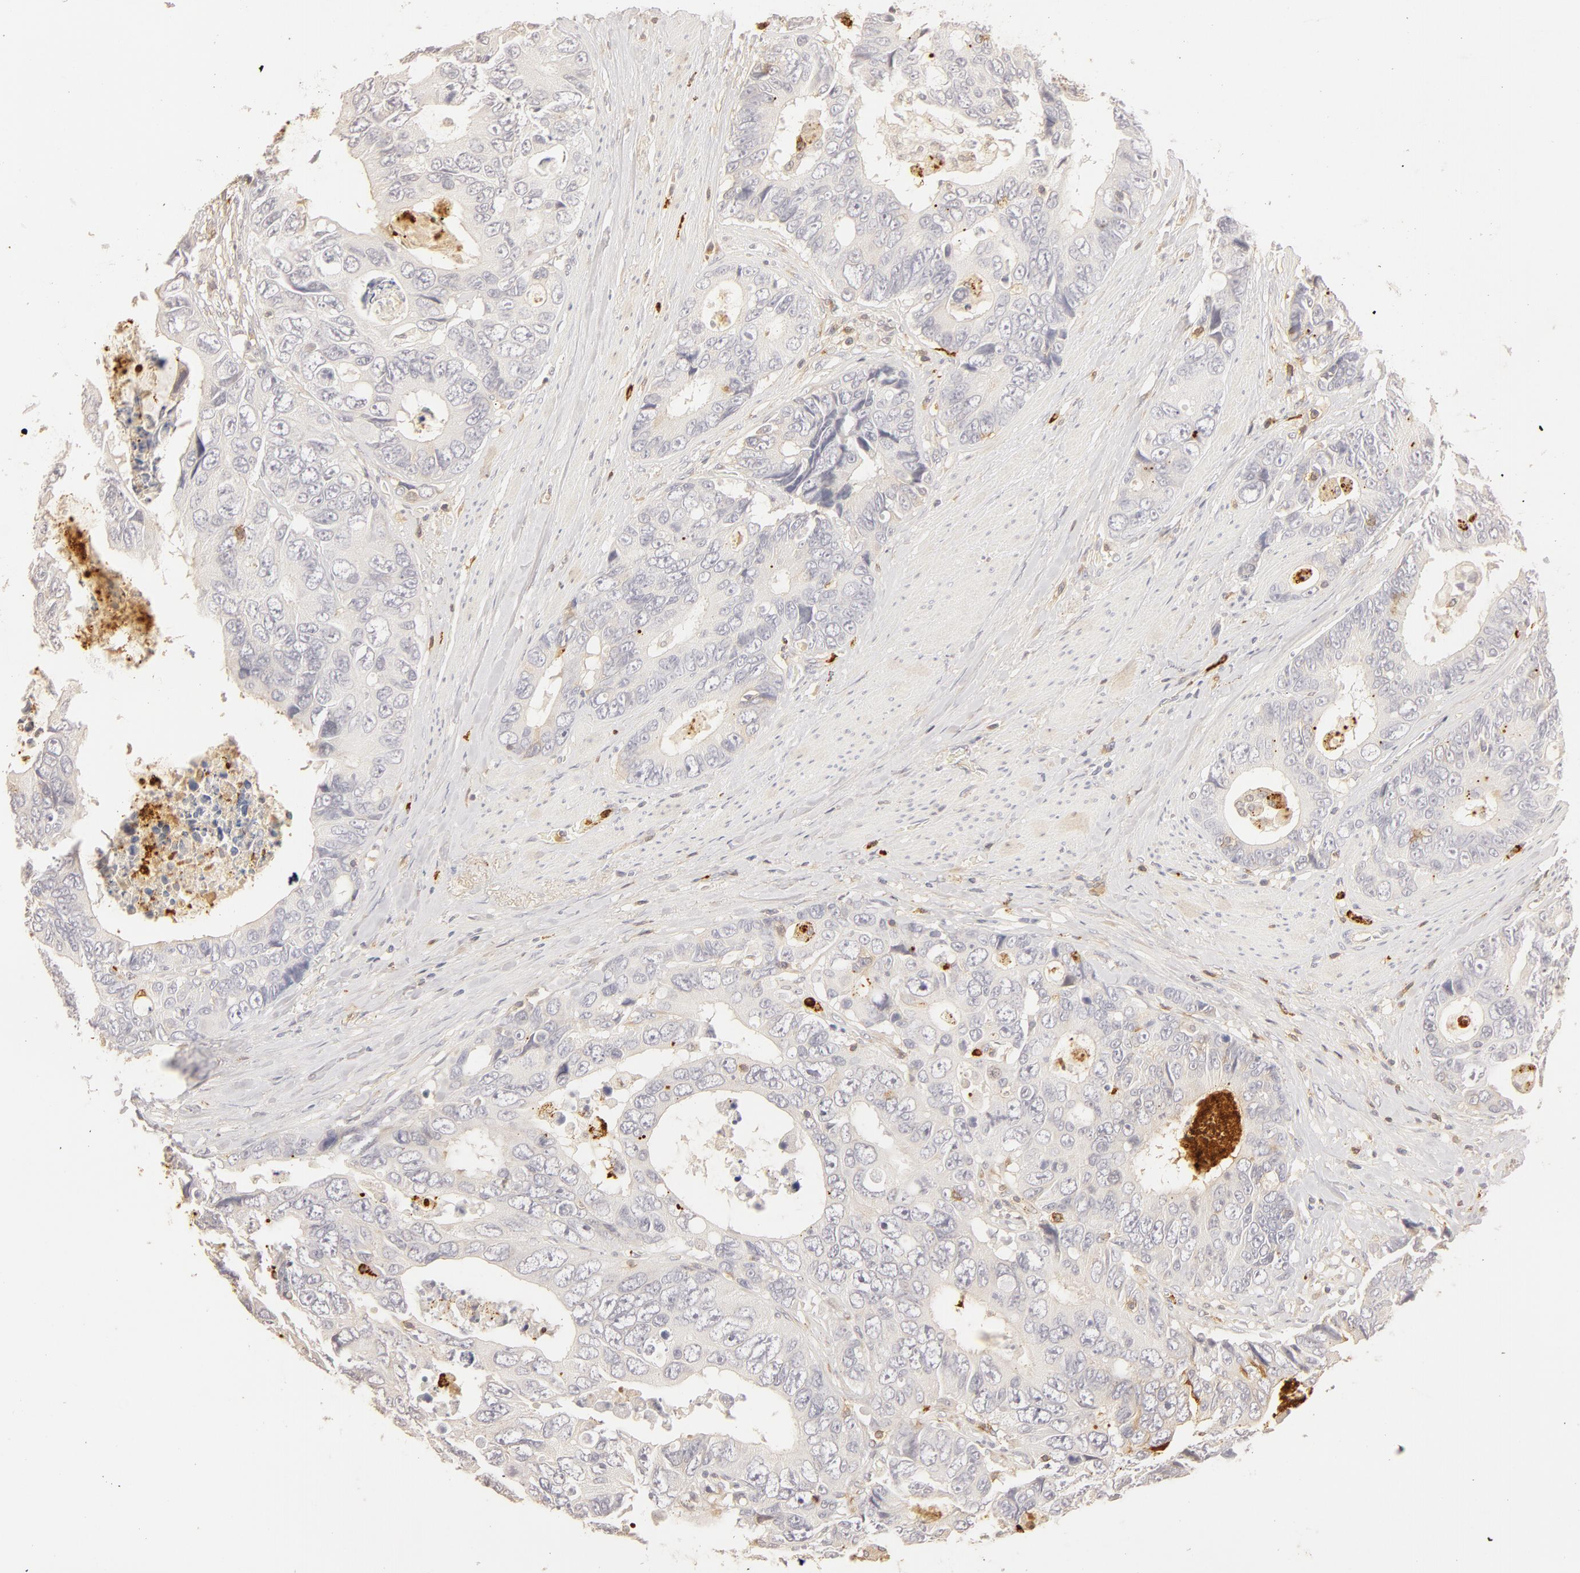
{"staining": {"intensity": "negative", "quantity": "none", "location": "none"}, "tissue": "colorectal cancer", "cell_type": "Tumor cells", "image_type": "cancer", "snomed": [{"axis": "morphology", "description": "Adenocarcinoma, NOS"}, {"axis": "topography", "description": "Rectum"}], "caption": "Immunohistochemistry (IHC) histopathology image of colorectal cancer stained for a protein (brown), which displays no positivity in tumor cells. (DAB (3,3'-diaminobenzidine) IHC with hematoxylin counter stain).", "gene": "C1R", "patient": {"sex": "female", "age": 67}}